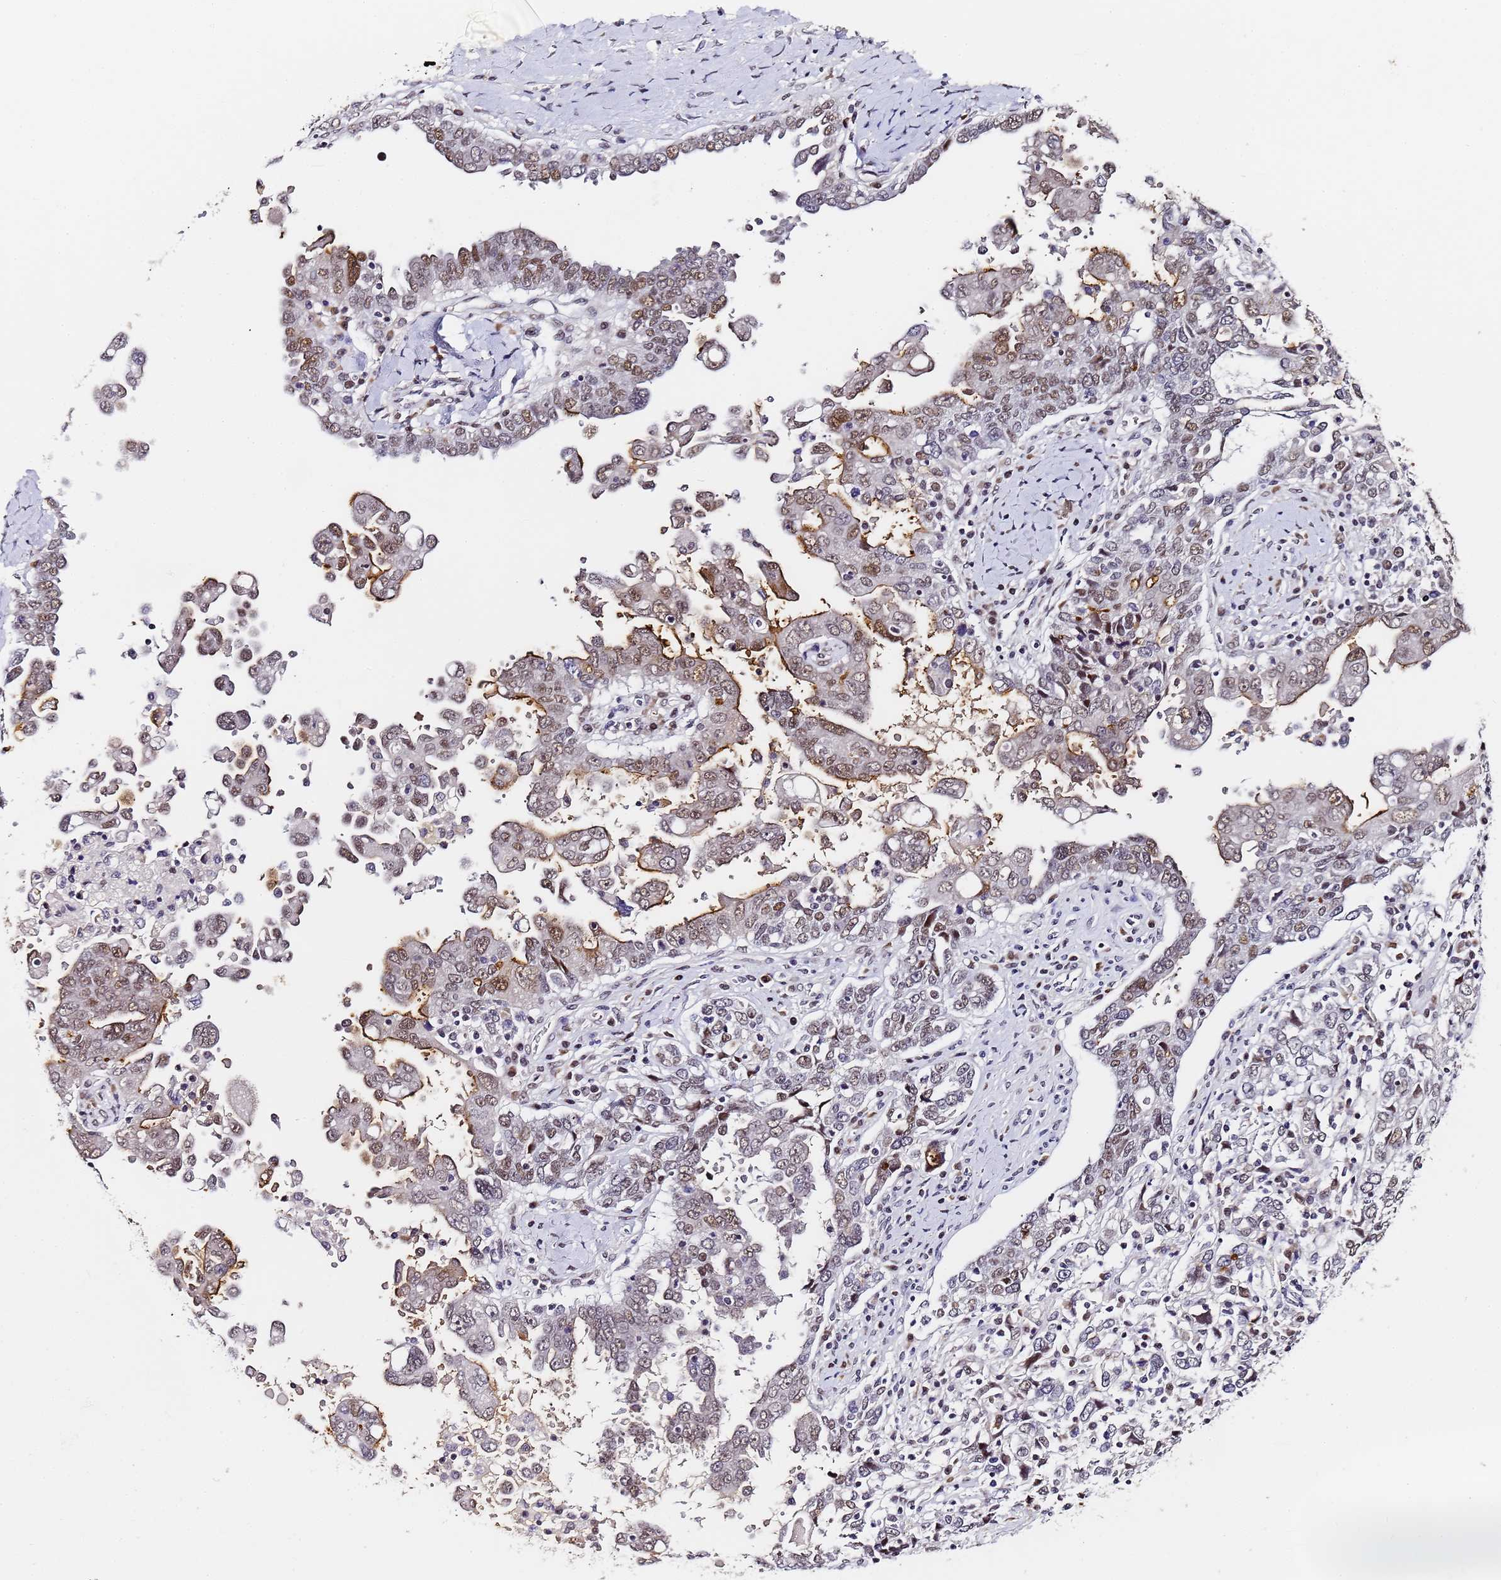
{"staining": {"intensity": "weak", "quantity": "25%-75%", "location": "nuclear"}, "tissue": "ovarian cancer", "cell_type": "Tumor cells", "image_type": "cancer", "snomed": [{"axis": "morphology", "description": "Carcinoma, endometroid"}, {"axis": "topography", "description": "Ovary"}], "caption": "Immunohistochemistry histopathology image of human ovarian endometroid carcinoma stained for a protein (brown), which demonstrates low levels of weak nuclear expression in approximately 25%-75% of tumor cells.", "gene": "FNBP4", "patient": {"sex": "female", "age": 62}}